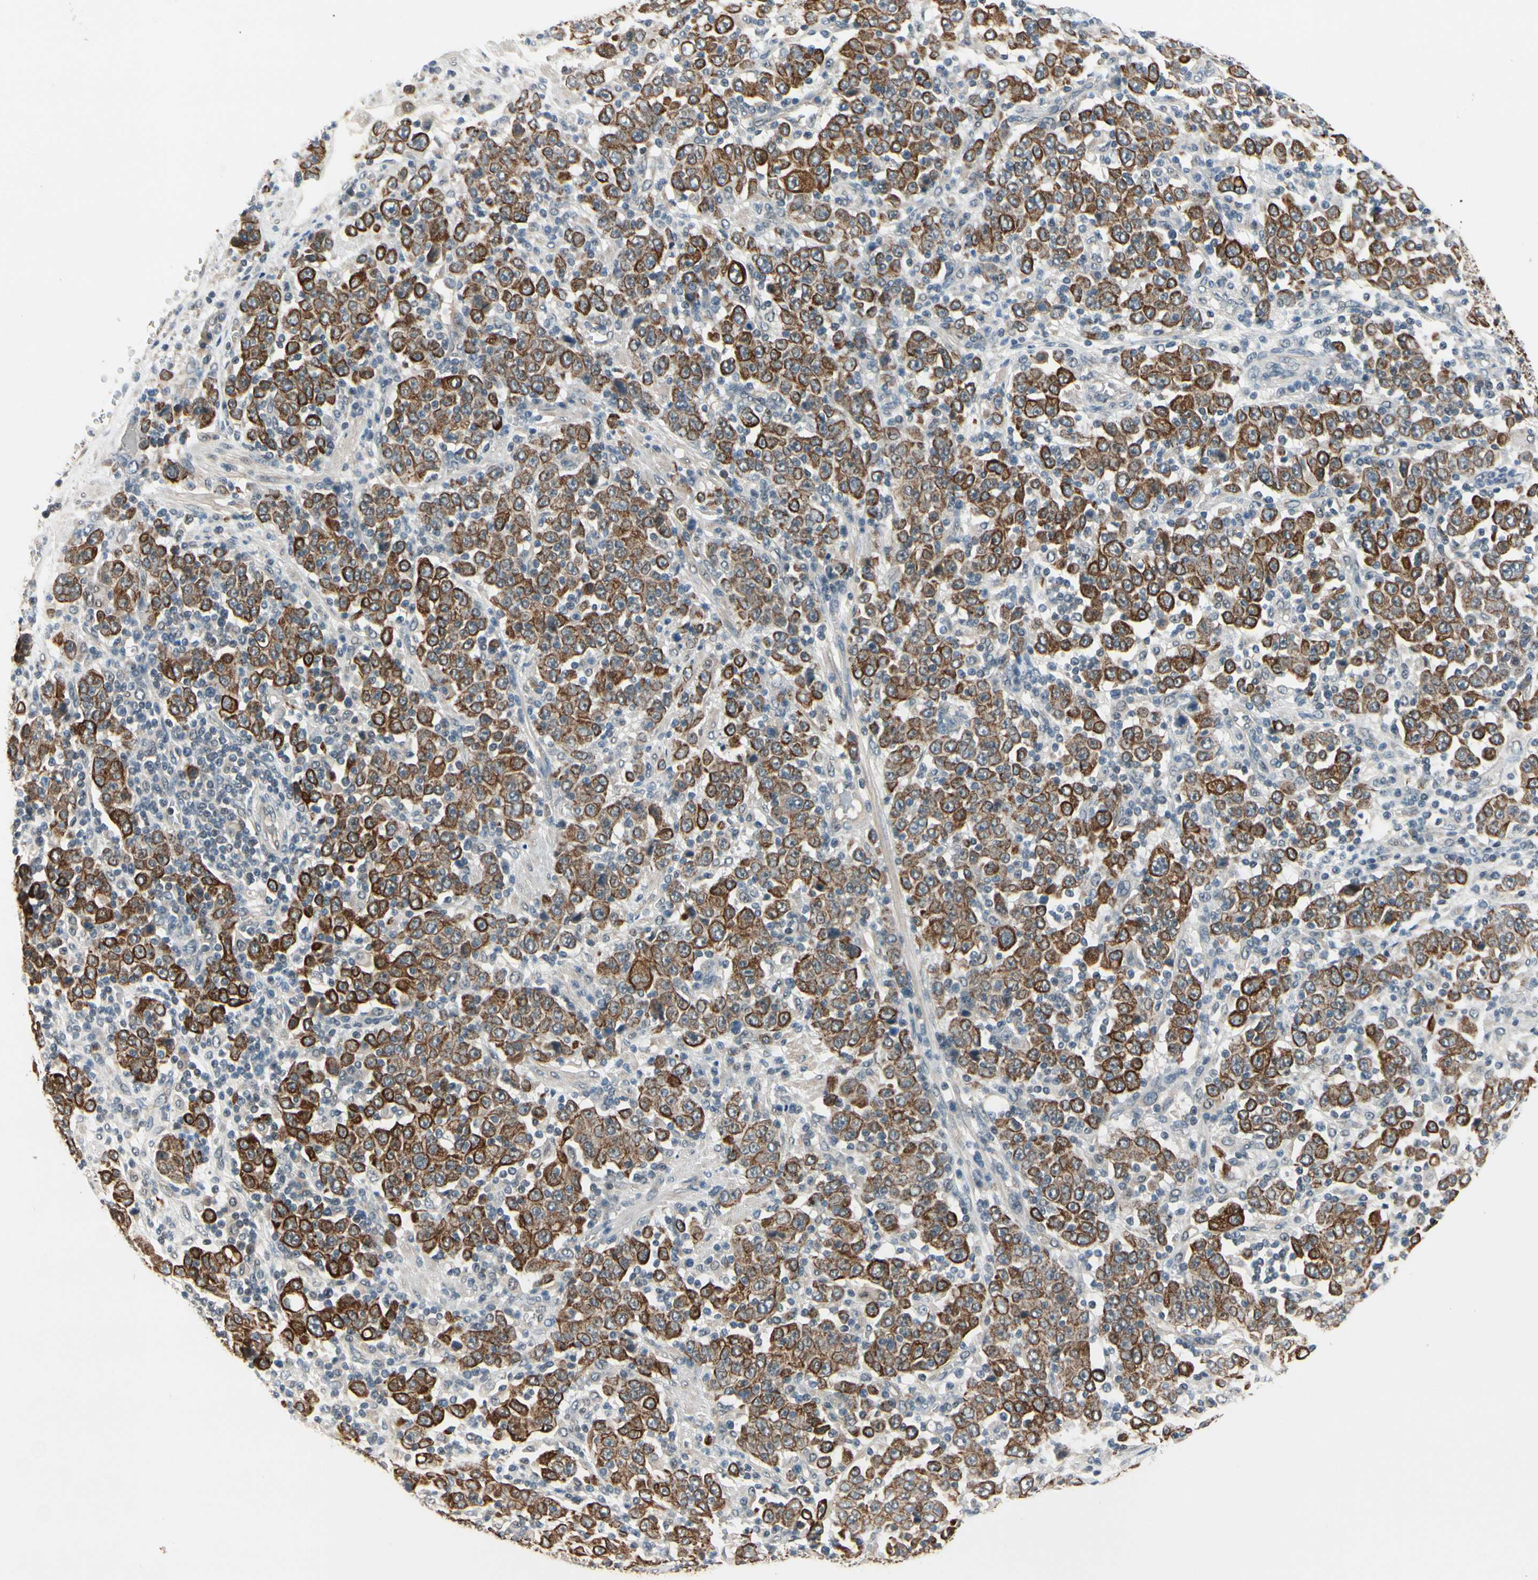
{"staining": {"intensity": "strong", "quantity": ">75%", "location": "cytoplasmic/membranous"}, "tissue": "stomach cancer", "cell_type": "Tumor cells", "image_type": "cancer", "snomed": [{"axis": "morphology", "description": "Normal tissue, NOS"}, {"axis": "morphology", "description": "Adenocarcinoma, NOS"}, {"axis": "topography", "description": "Stomach, upper"}, {"axis": "topography", "description": "Stomach"}], "caption": "Stomach cancer stained with IHC shows strong cytoplasmic/membranous staining in about >75% of tumor cells.", "gene": "TAF12", "patient": {"sex": "male", "age": 59}}